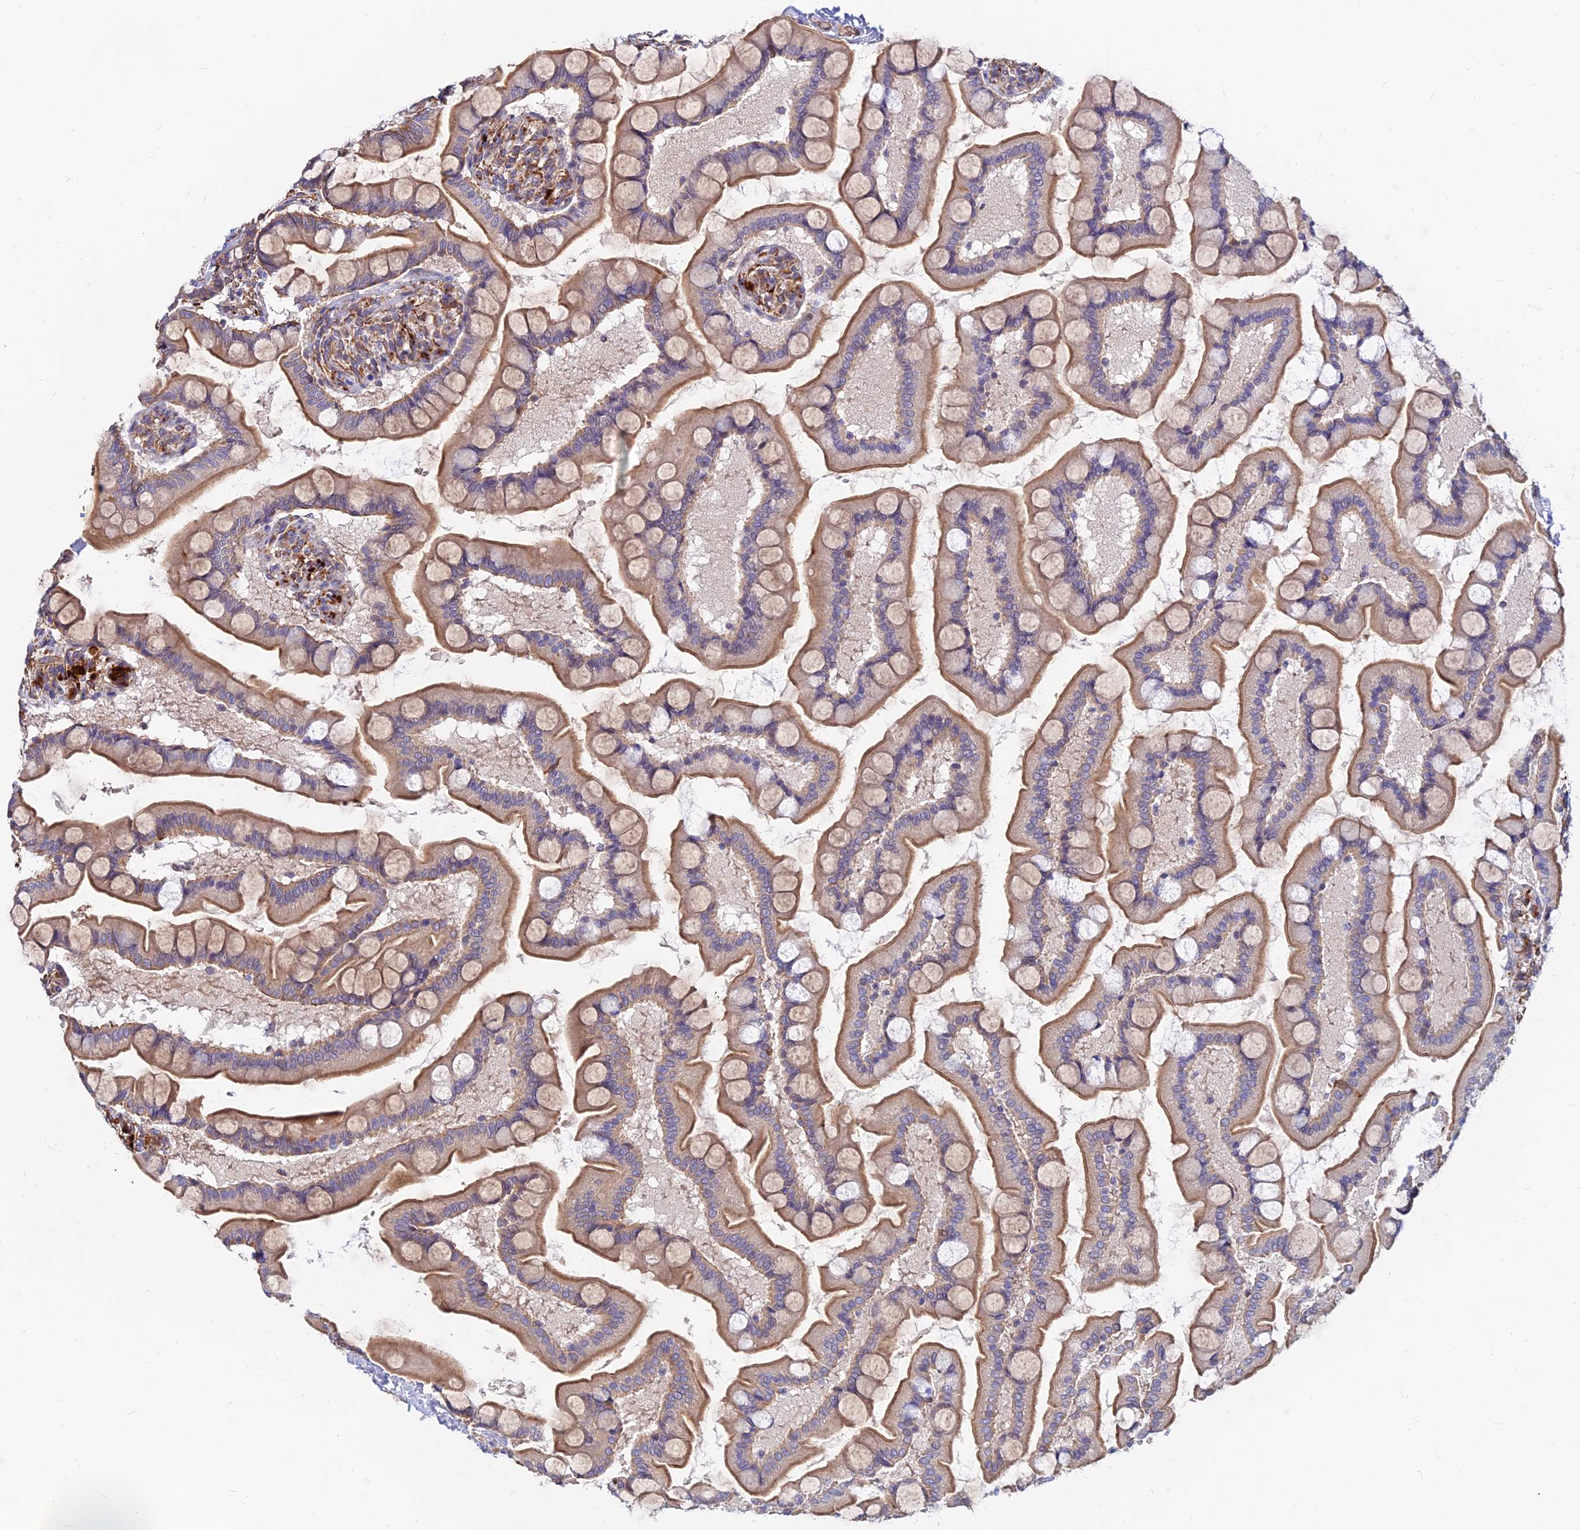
{"staining": {"intensity": "moderate", "quantity": ">75%", "location": "cytoplasmic/membranous"}, "tissue": "small intestine", "cell_type": "Glandular cells", "image_type": "normal", "snomed": [{"axis": "morphology", "description": "Normal tissue, NOS"}, {"axis": "topography", "description": "Small intestine"}], "caption": "Immunohistochemistry image of benign human small intestine stained for a protein (brown), which displays medium levels of moderate cytoplasmic/membranous staining in about >75% of glandular cells.", "gene": "CDK18", "patient": {"sex": "male", "age": 41}}